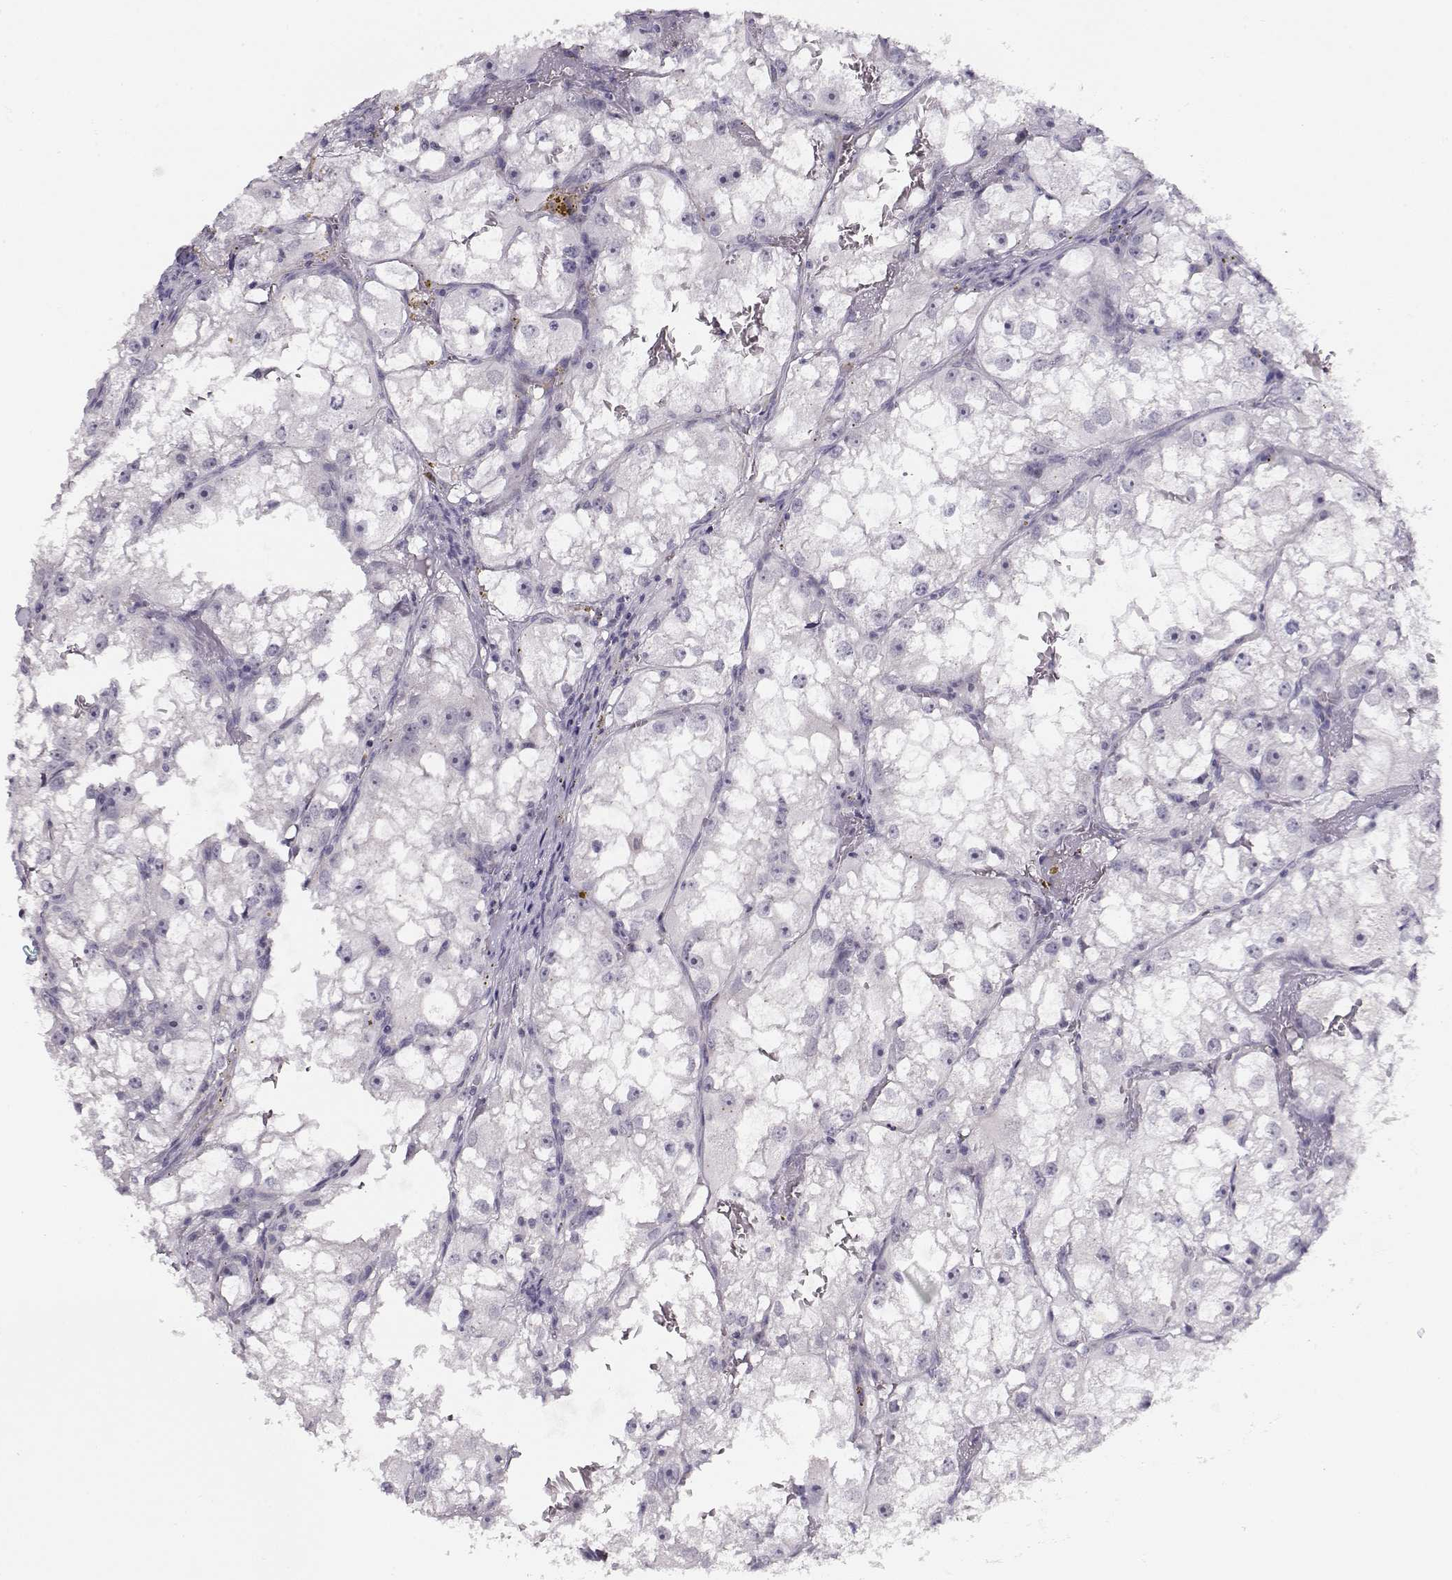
{"staining": {"intensity": "negative", "quantity": "none", "location": "none"}, "tissue": "renal cancer", "cell_type": "Tumor cells", "image_type": "cancer", "snomed": [{"axis": "morphology", "description": "Adenocarcinoma, NOS"}, {"axis": "topography", "description": "Kidney"}], "caption": "A micrograph of human adenocarcinoma (renal) is negative for staining in tumor cells. Brightfield microscopy of immunohistochemistry (IHC) stained with DAB (3,3'-diaminobenzidine) (brown) and hematoxylin (blue), captured at high magnification.", "gene": "CRX", "patient": {"sex": "male", "age": 59}}